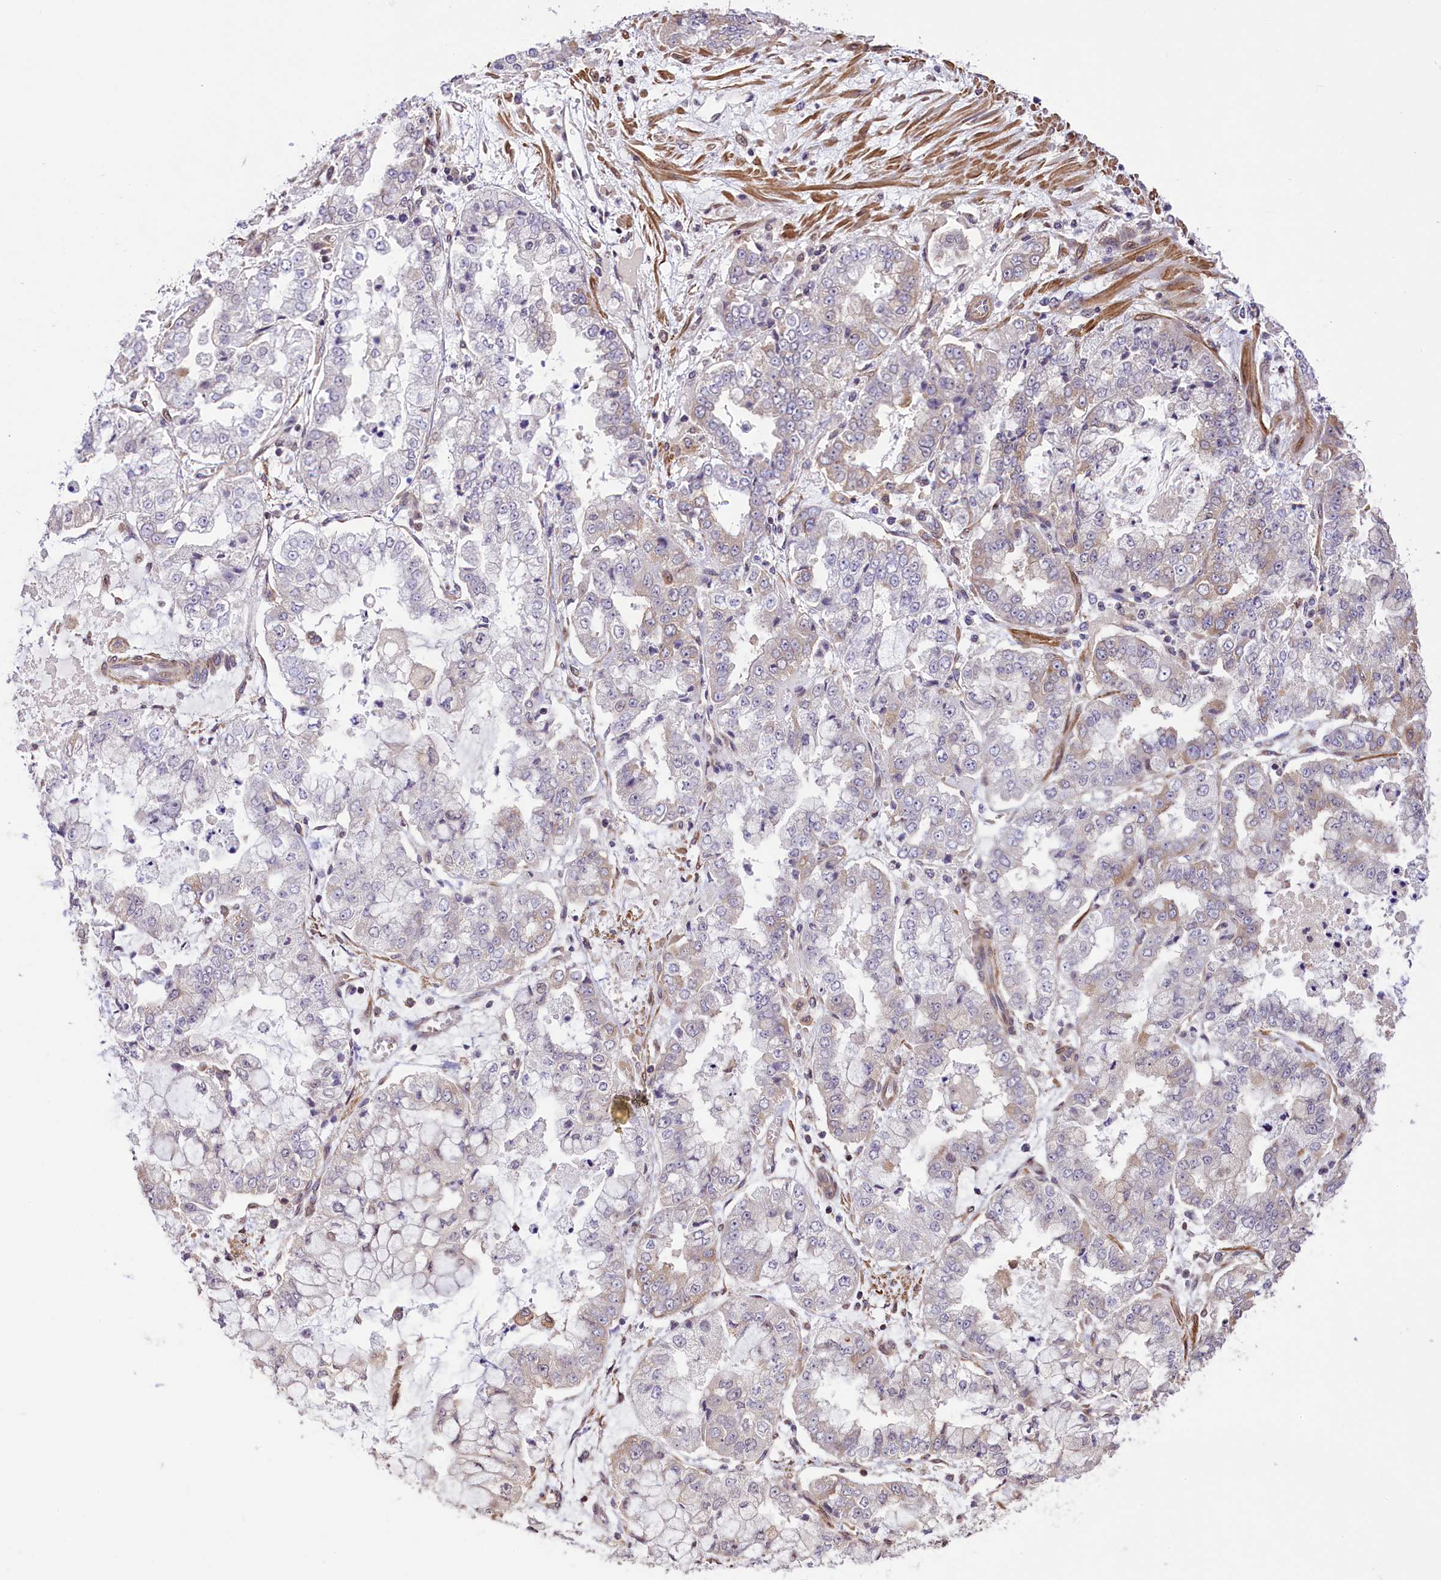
{"staining": {"intensity": "weak", "quantity": "<25%", "location": "cytoplasmic/membranous"}, "tissue": "stomach cancer", "cell_type": "Tumor cells", "image_type": "cancer", "snomed": [{"axis": "morphology", "description": "Adenocarcinoma, NOS"}, {"axis": "topography", "description": "Stomach"}], "caption": "A high-resolution histopathology image shows immunohistochemistry (IHC) staining of adenocarcinoma (stomach), which exhibits no significant staining in tumor cells.", "gene": "RBBP8", "patient": {"sex": "male", "age": 76}}